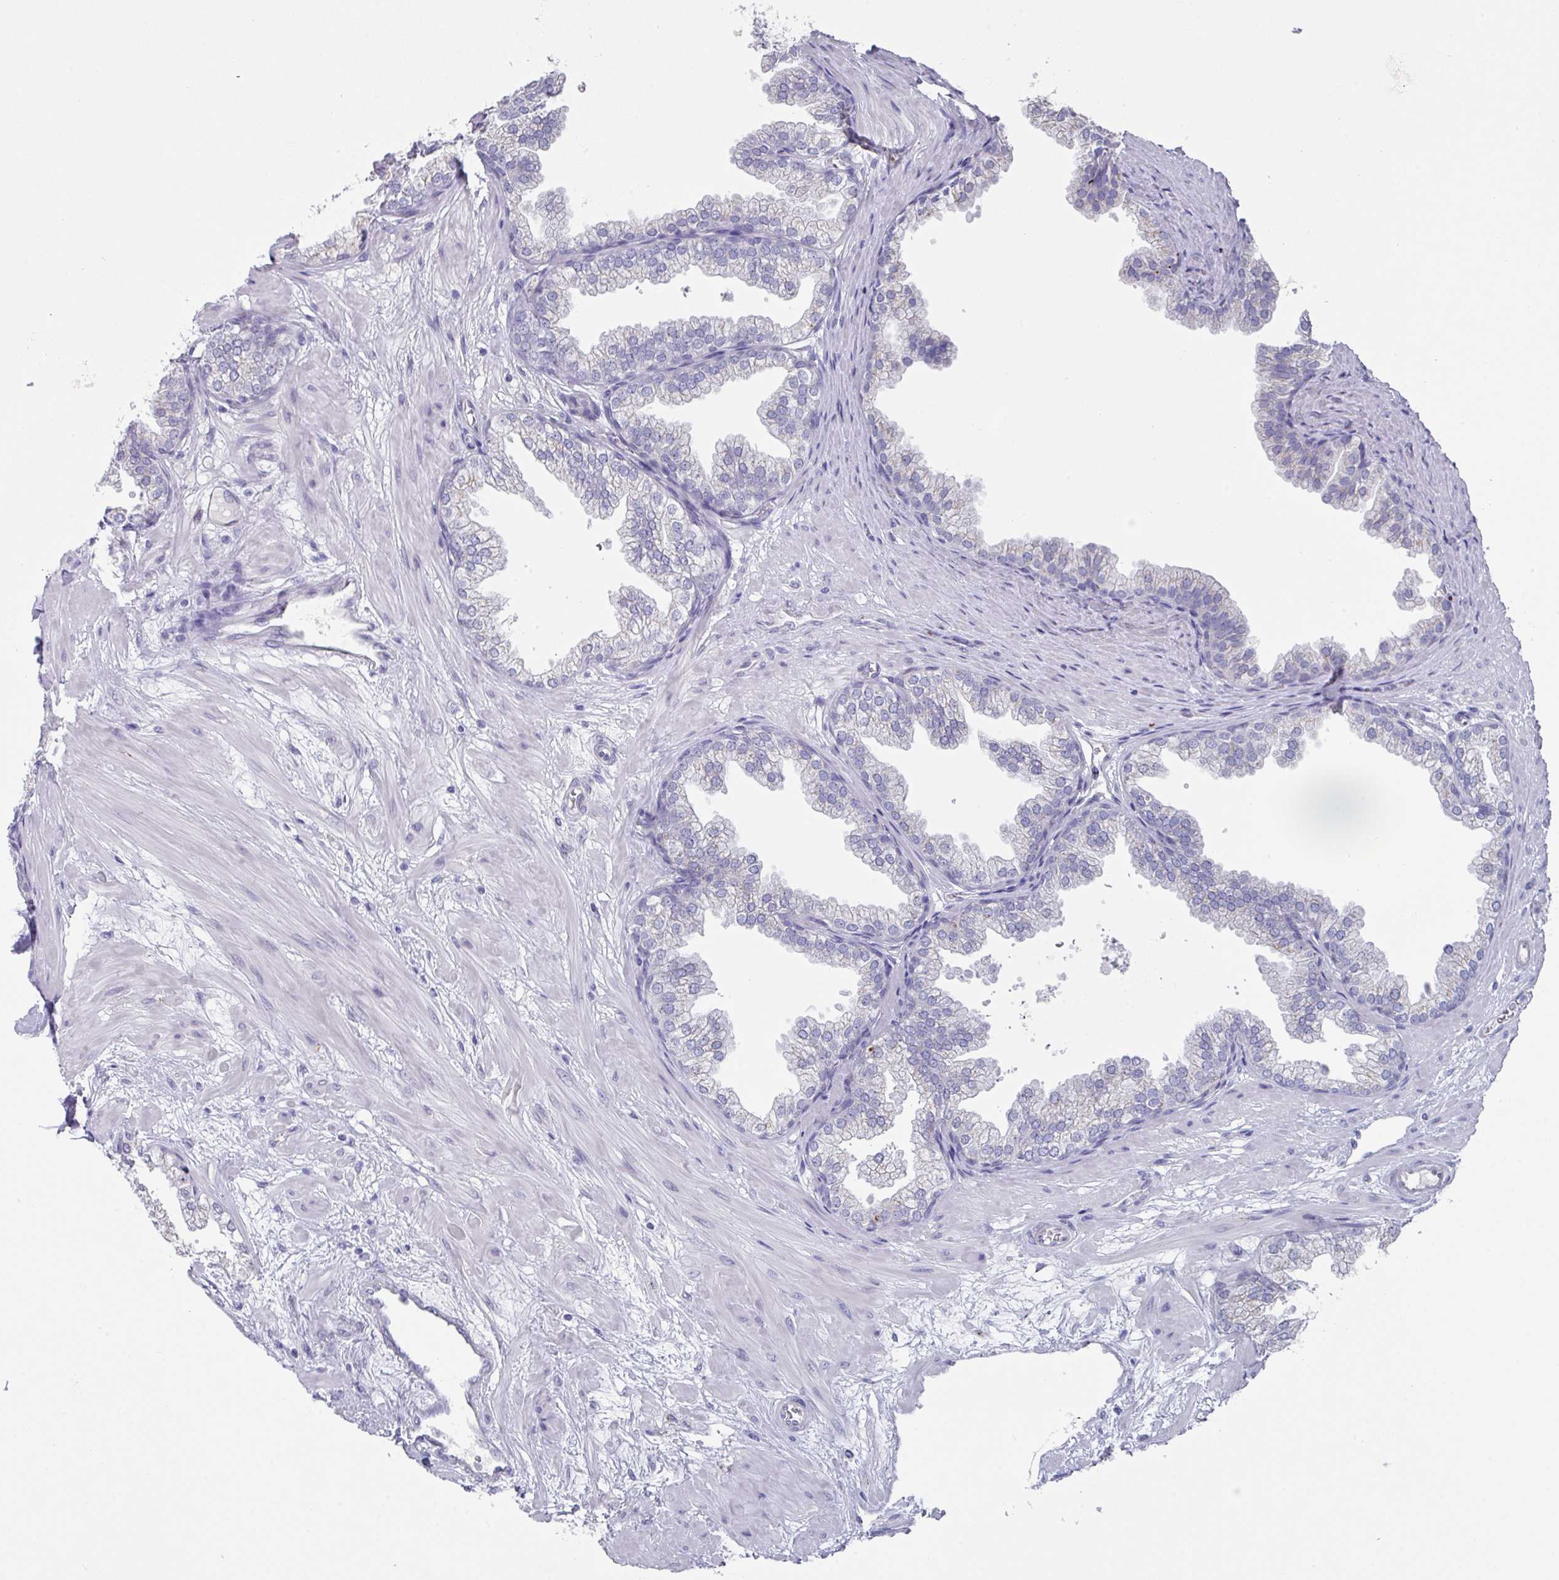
{"staining": {"intensity": "negative", "quantity": "none", "location": "none"}, "tissue": "prostate", "cell_type": "Glandular cells", "image_type": "normal", "snomed": [{"axis": "morphology", "description": "Normal tissue, NOS"}, {"axis": "topography", "description": "Prostate"}], "caption": "Immunohistochemical staining of unremarkable human prostate displays no significant expression in glandular cells. (DAB immunohistochemistry, high magnification).", "gene": "VKORC1L1", "patient": {"sex": "male", "age": 37}}